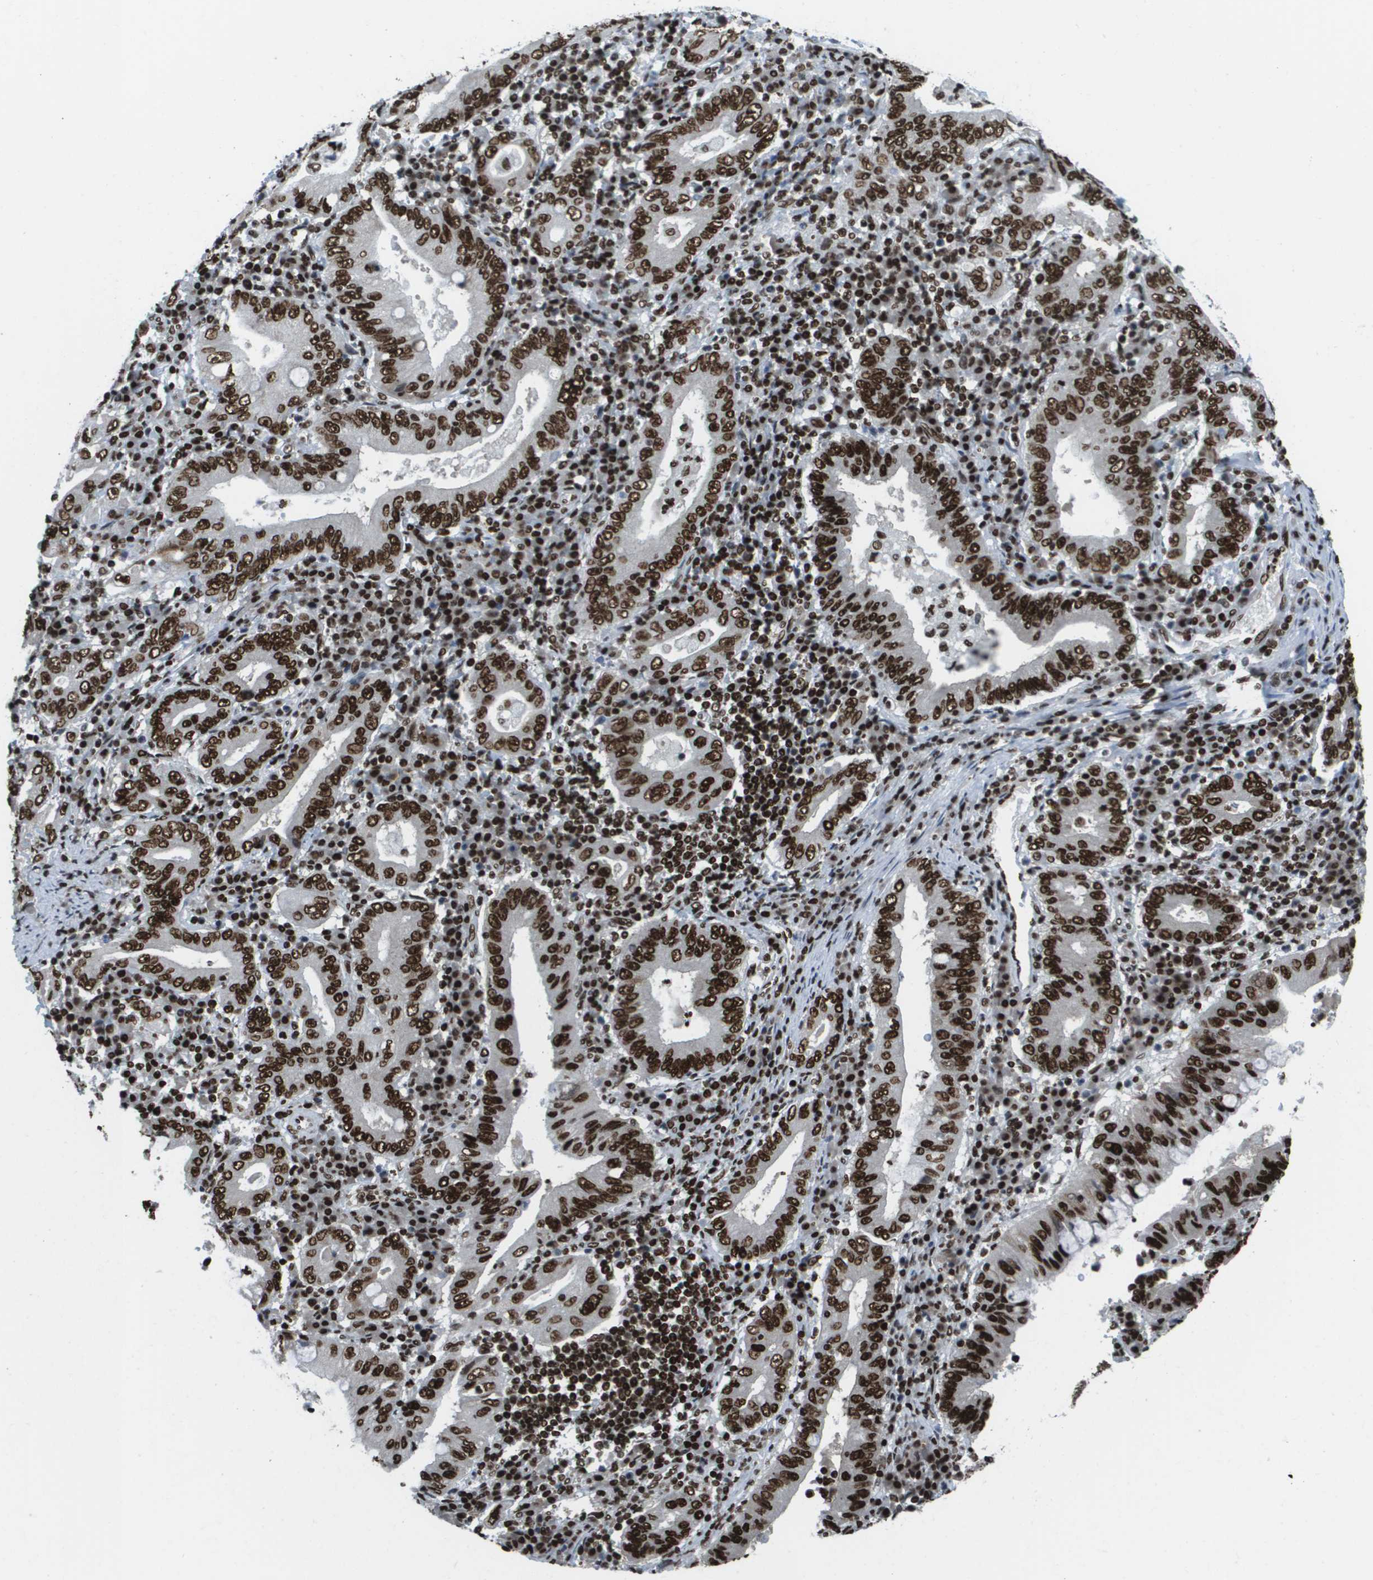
{"staining": {"intensity": "strong", "quantity": ">75%", "location": "nuclear"}, "tissue": "stomach cancer", "cell_type": "Tumor cells", "image_type": "cancer", "snomed": [{"axis": "morphology", "description": "Normal tissue, NOS"}, {"axis": "morphology", "description": "Adenocarcinoma, NOS"}, {"axis": "topography", "description": "Esophagus"}, {"axis": "topography", "description": "Stomach, upper"}, {"axis": "topography", "description": "Peripheral nerve tissue"}], "caption": "Immunohistochemical staining of human stomach cancer demonstrates high levels of strong nuclear protein staining in about >75% of tumor cells. The protein is shown in brown color, while the nuclei are stained blue.", "gene": "GLYR1", "patient": {"sex": "male", "age": 62}}